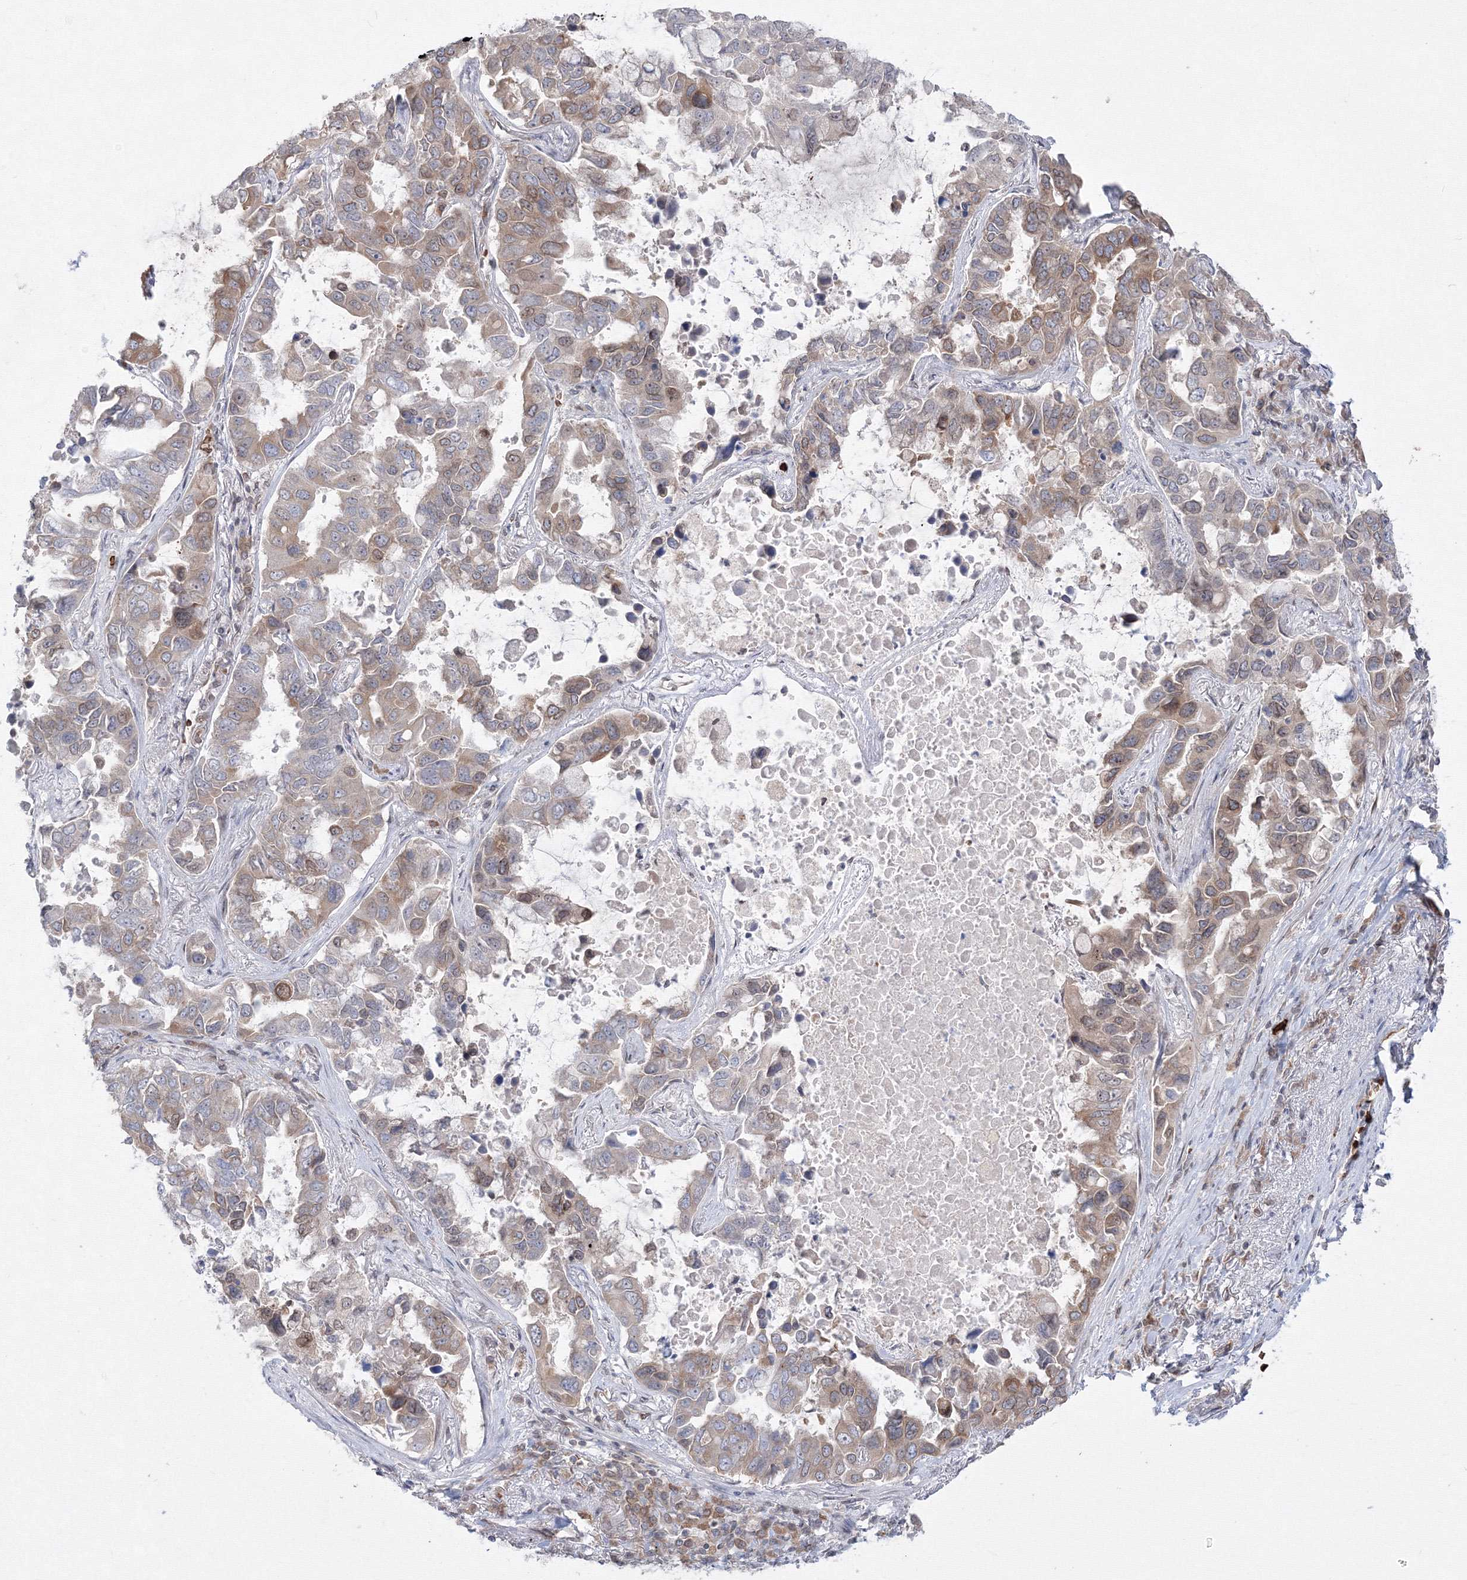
{"staining": {"intensity": "weak", "quantity": "25%-75%", "location": "cytoplasmic/membranous"}, "tissue": "lung cancer", "cell_type": "Tumor cells", "image_type": "cancer", "snomed": [{"axis": "morphology", "description": "Adenocarcinoma, NOS"}, {"axis": "topography", "description": "Lung"}], "caption": "IHC micrograph of human lung cancer (adenocarcinoma) stained for a protein (brown), which shows low levels of weak cytoplasmic/membranous staining in about 25%-75% of tumor cells.", "gene": "DNAJB2", "patient": {"sex": "male", "age": 64}}